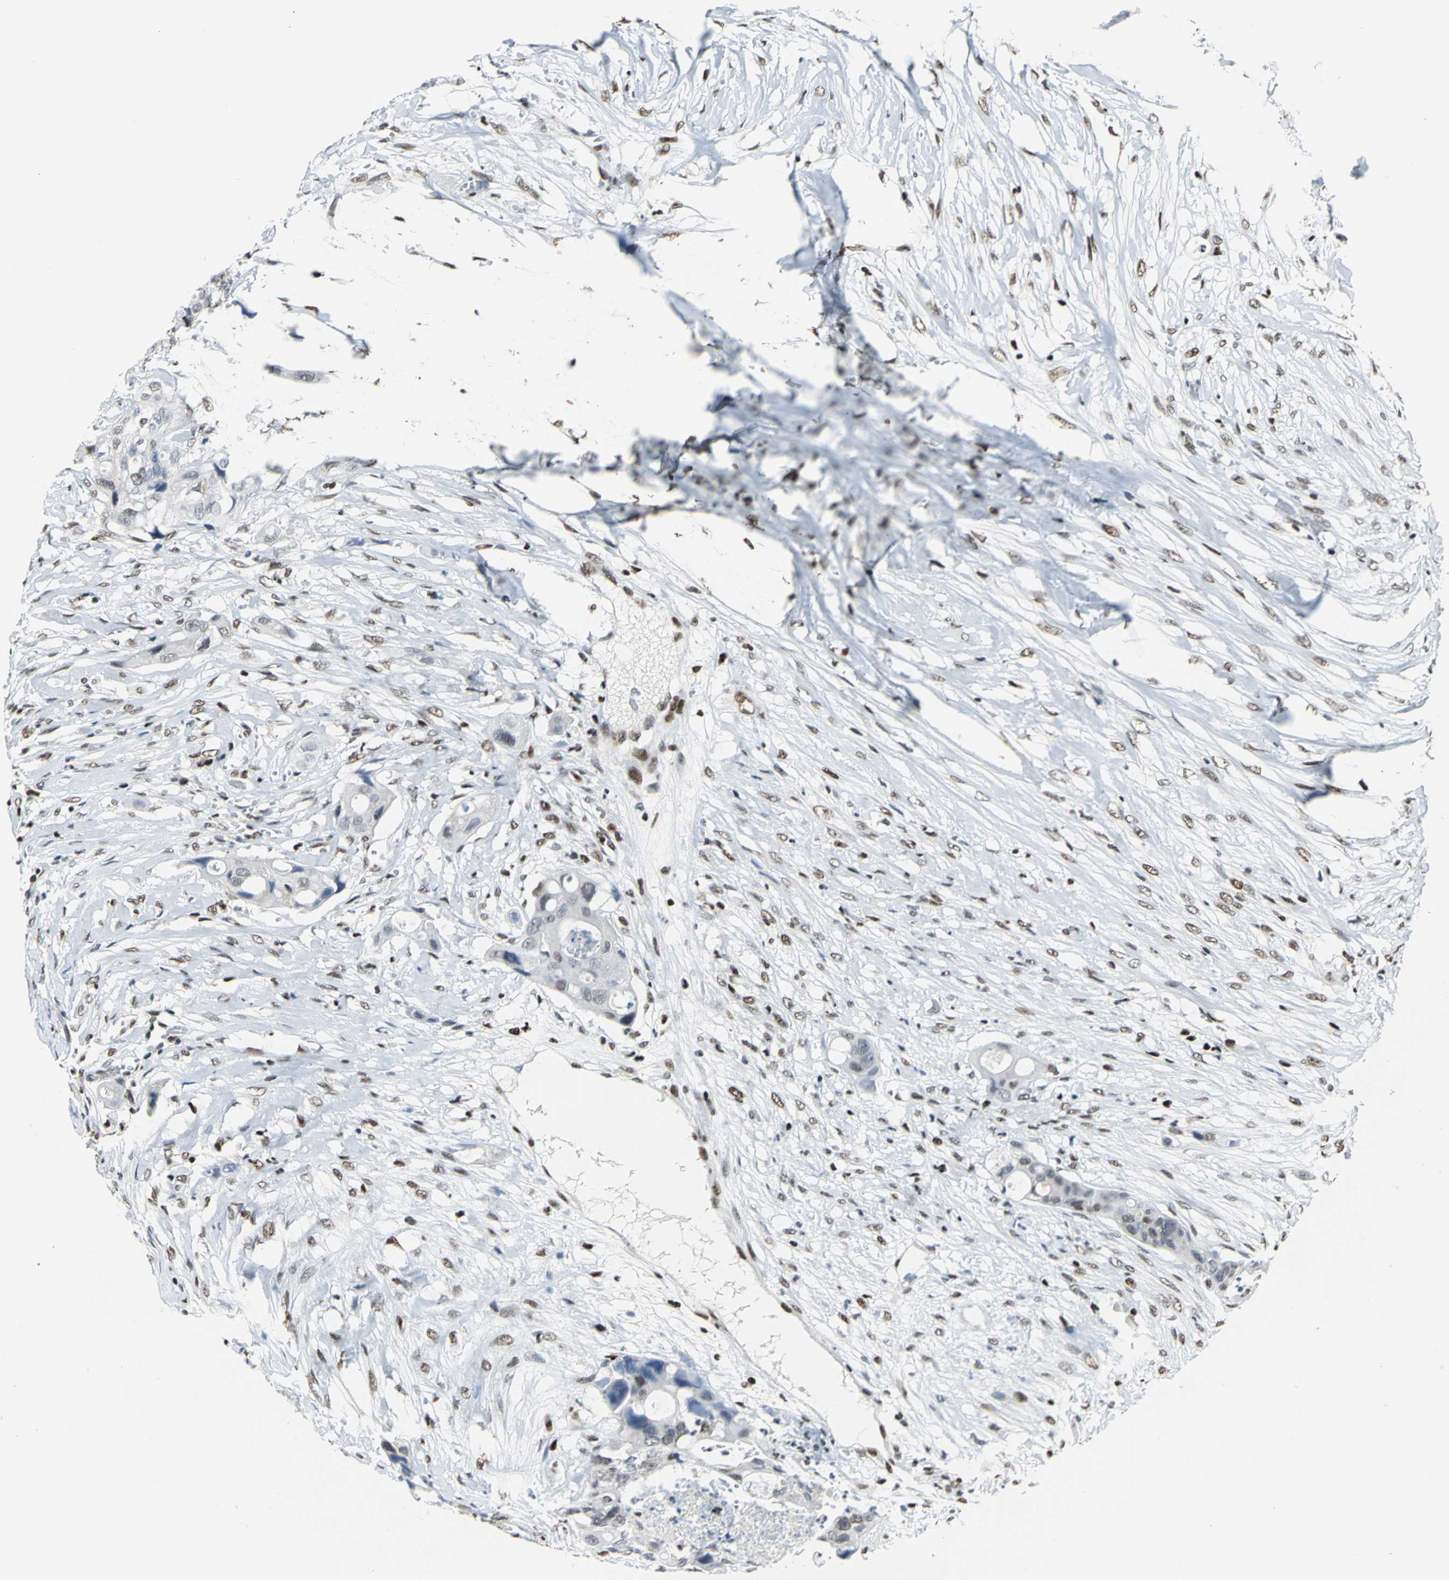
{"staining": {"intensity": "strong", "quantity": "25%-75%", "location": "nuclear"}, "tissue": "colorectal cancer", "cell_type": "Tumor cells", "image_type": "cancer", "snomed": [{"axis": "morphology", "description": "Adenocarcinoma, NOS"}, {"axis": "topography", "description": "Colon"}], "caption": "Brown immunohistochemical staining in adenocarcinoma (colorectal) exhibits strong nuclear expression in about 25%-75% of tumor cells. (Brightfield microscopy of DAB IHC at high magnification).", "gene": "HNRNPD", "patient": {"sex": "female", "age": 57}}